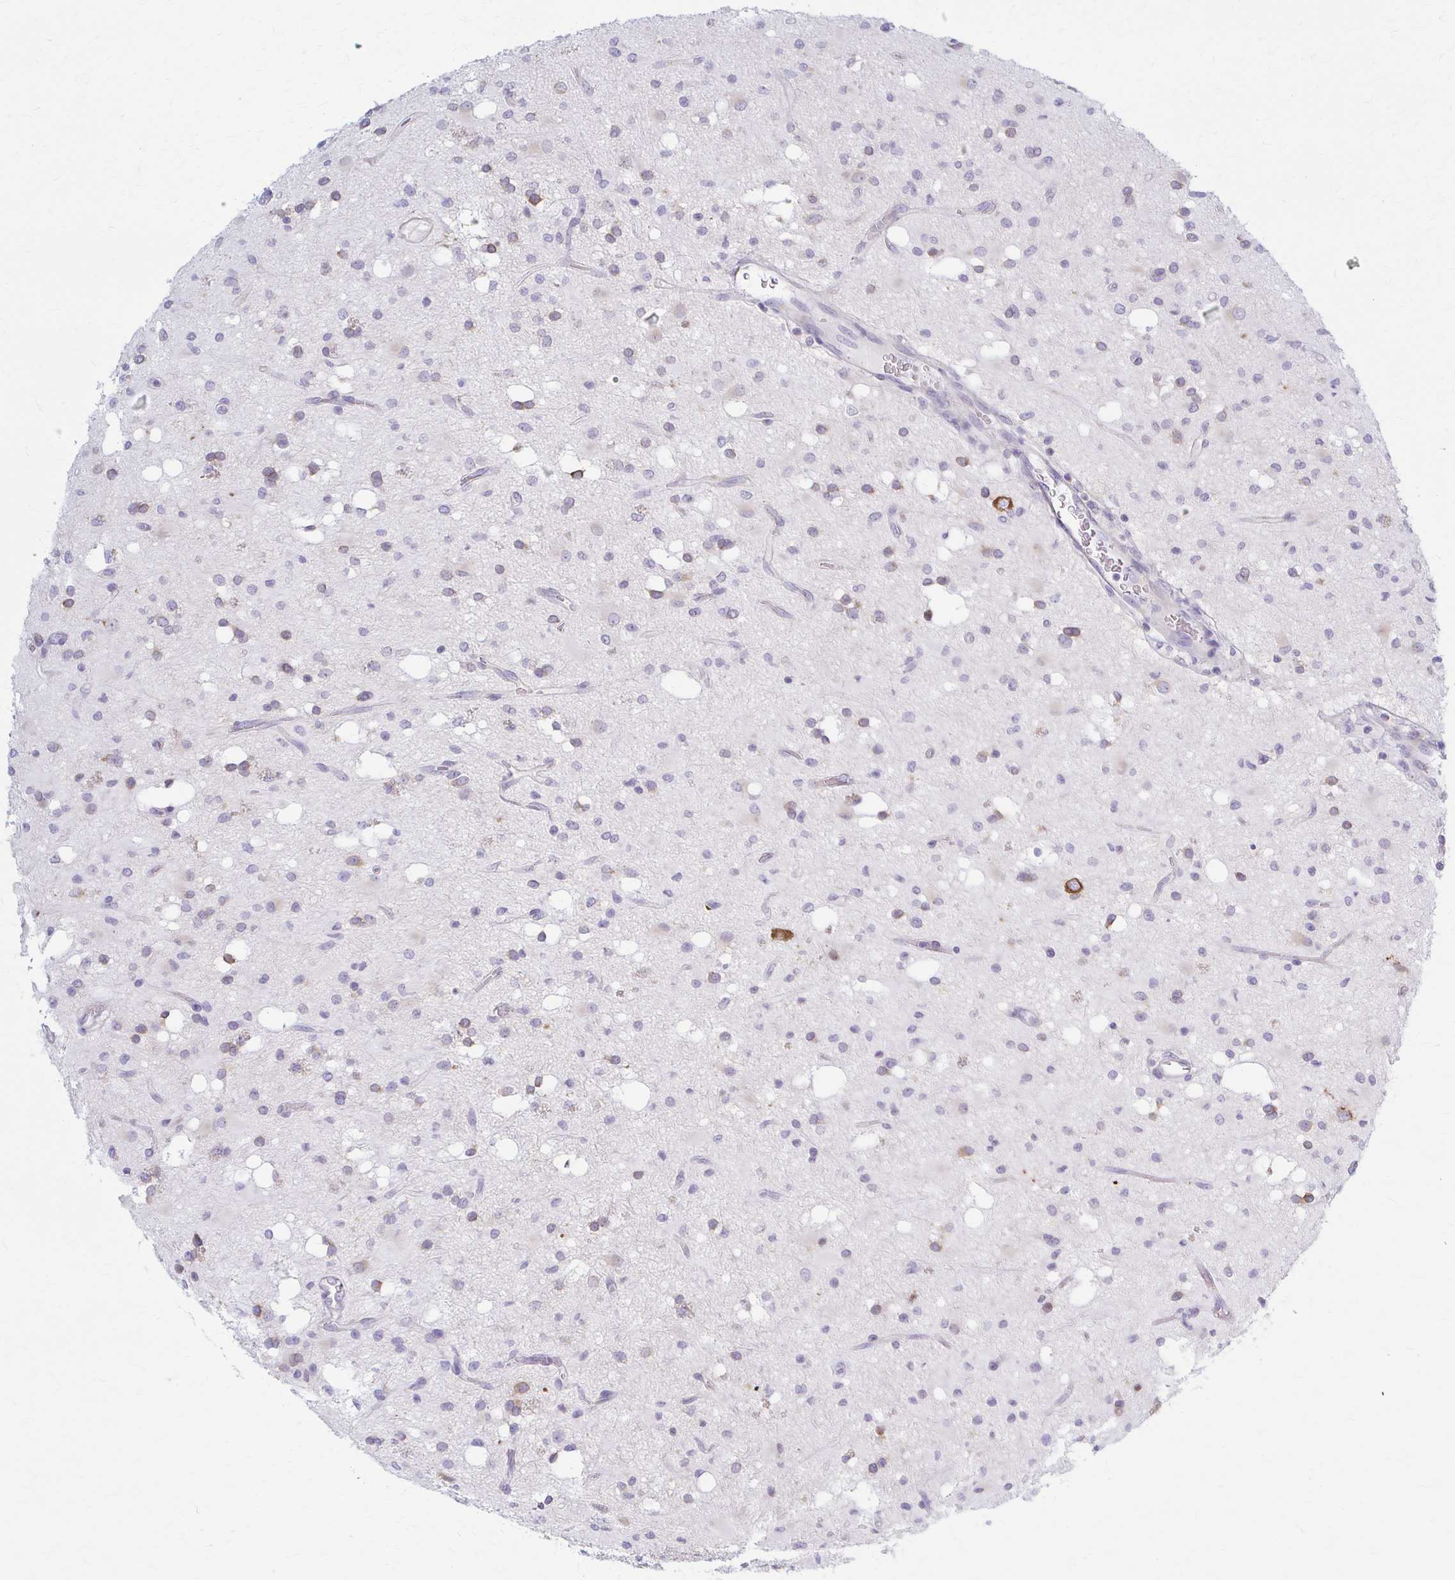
{"staining": {"intensity": "negative", "quantity": "none", "location": "none"}, "tissue": "glioma", "cell_type": "Tumor cells", "image_type": "cancer", "snomed": [{"axis": "morphology", "description": "Glioma, malignant, Low grade"}, {"axis": "topography", "description": "Brain"}], "caption": "IHC micrograph of human malignant glioma (low-grade) stained for a protein (brown), which reveals no positivity in tumor cells.", "gene": "PRKRA", "patient": {"sex": "female", "age": 33}}